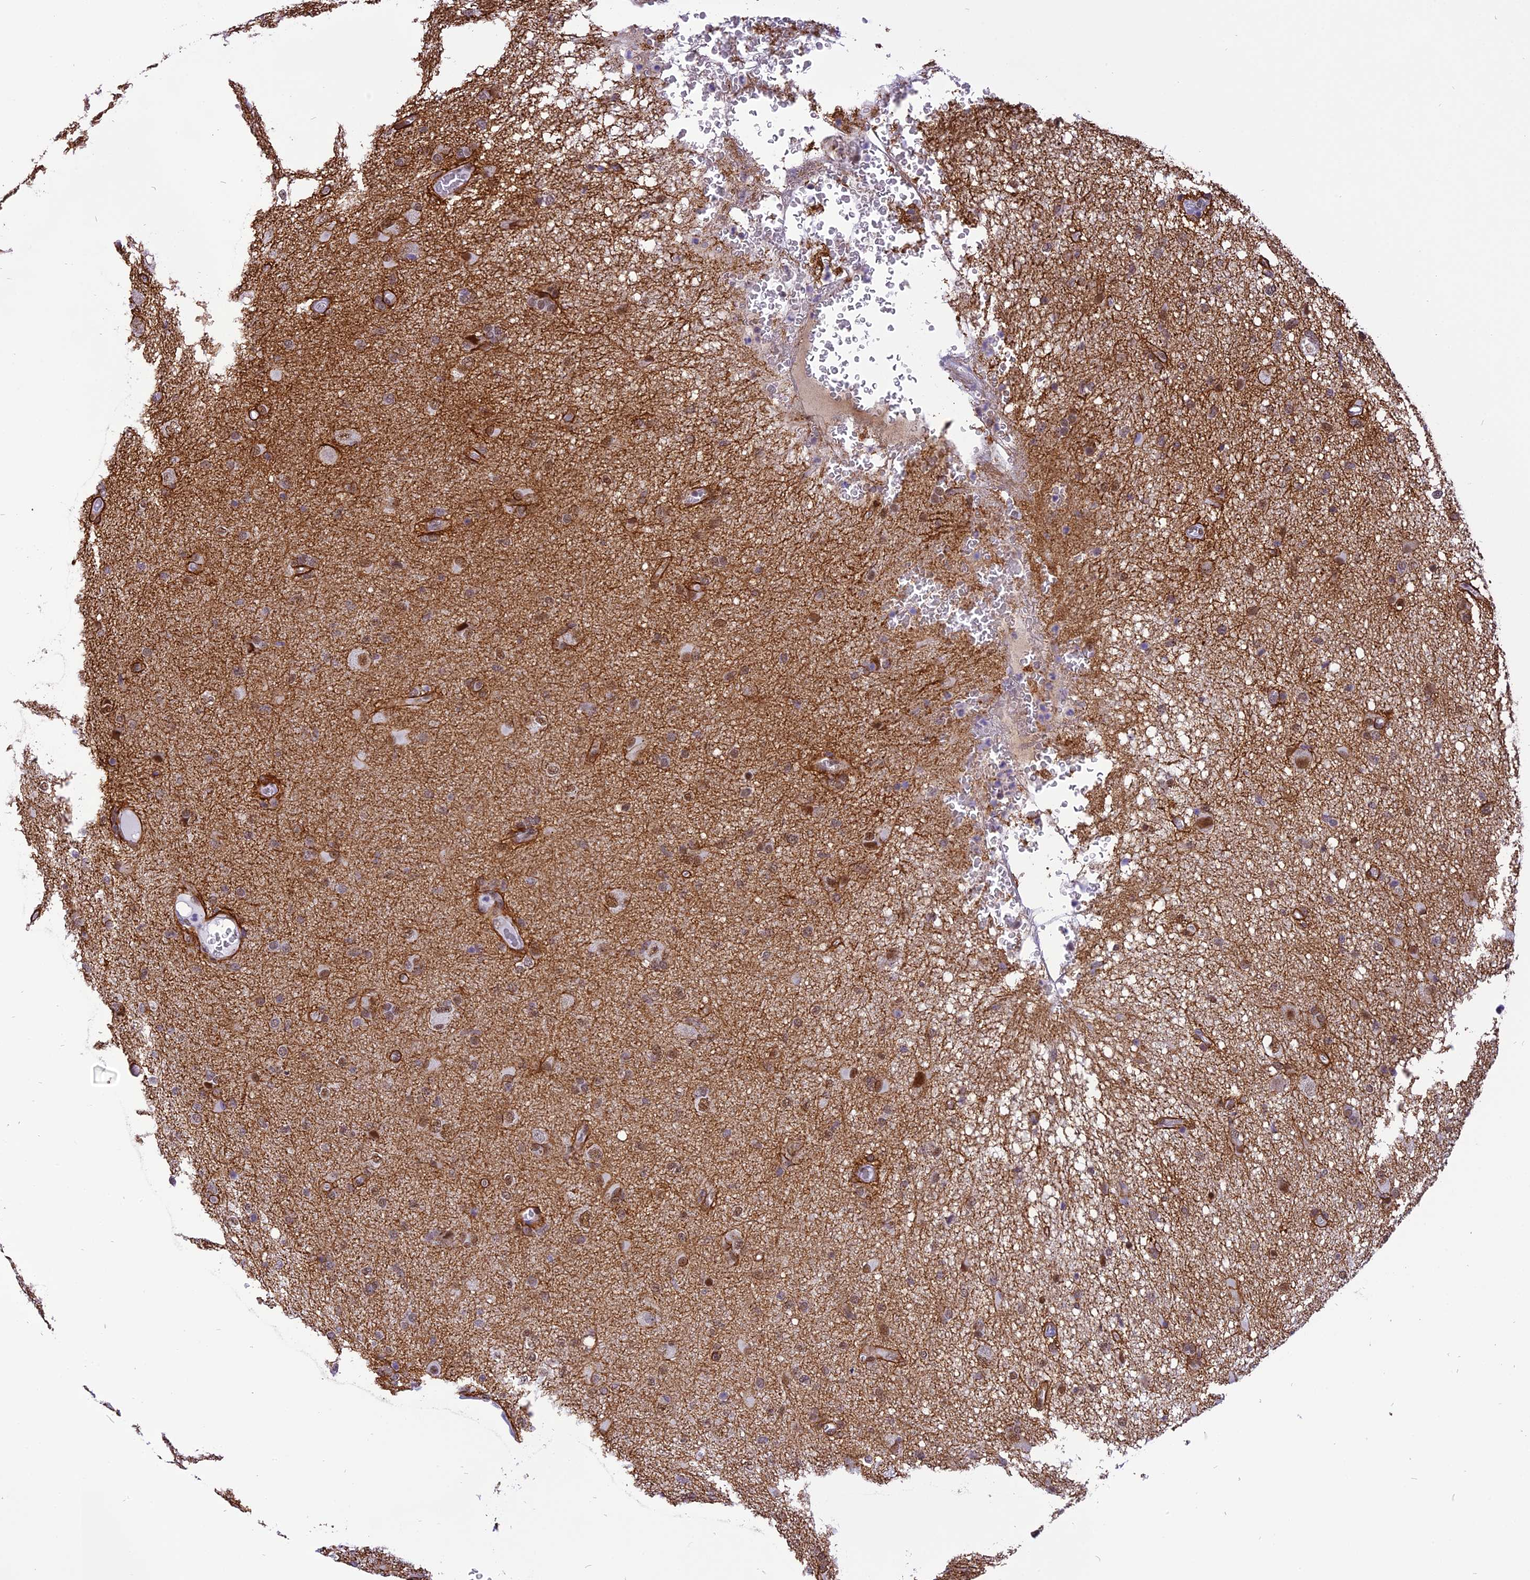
{"staining": {"intensity": "moderate", "quantity": "25%-75%", "location": "nuclear"}, "tissue": "glioma", "cell_type": "Tumor cells", "image_type": "cancer", "snomed": [{"axis": "morphology", "description": "Glioma, malignant, High grade"}, {"axis": "topography", "description": "Brain"}], "caption": "Moderate nuclear positivity for a protein is identified in approximately 25%-75% of tumor cells of malignant glioma (high-grade) using immunohistochemistry (IHC).", "gene": "IRF2BP1", "patient": {"sex": "female", "age": 57}}